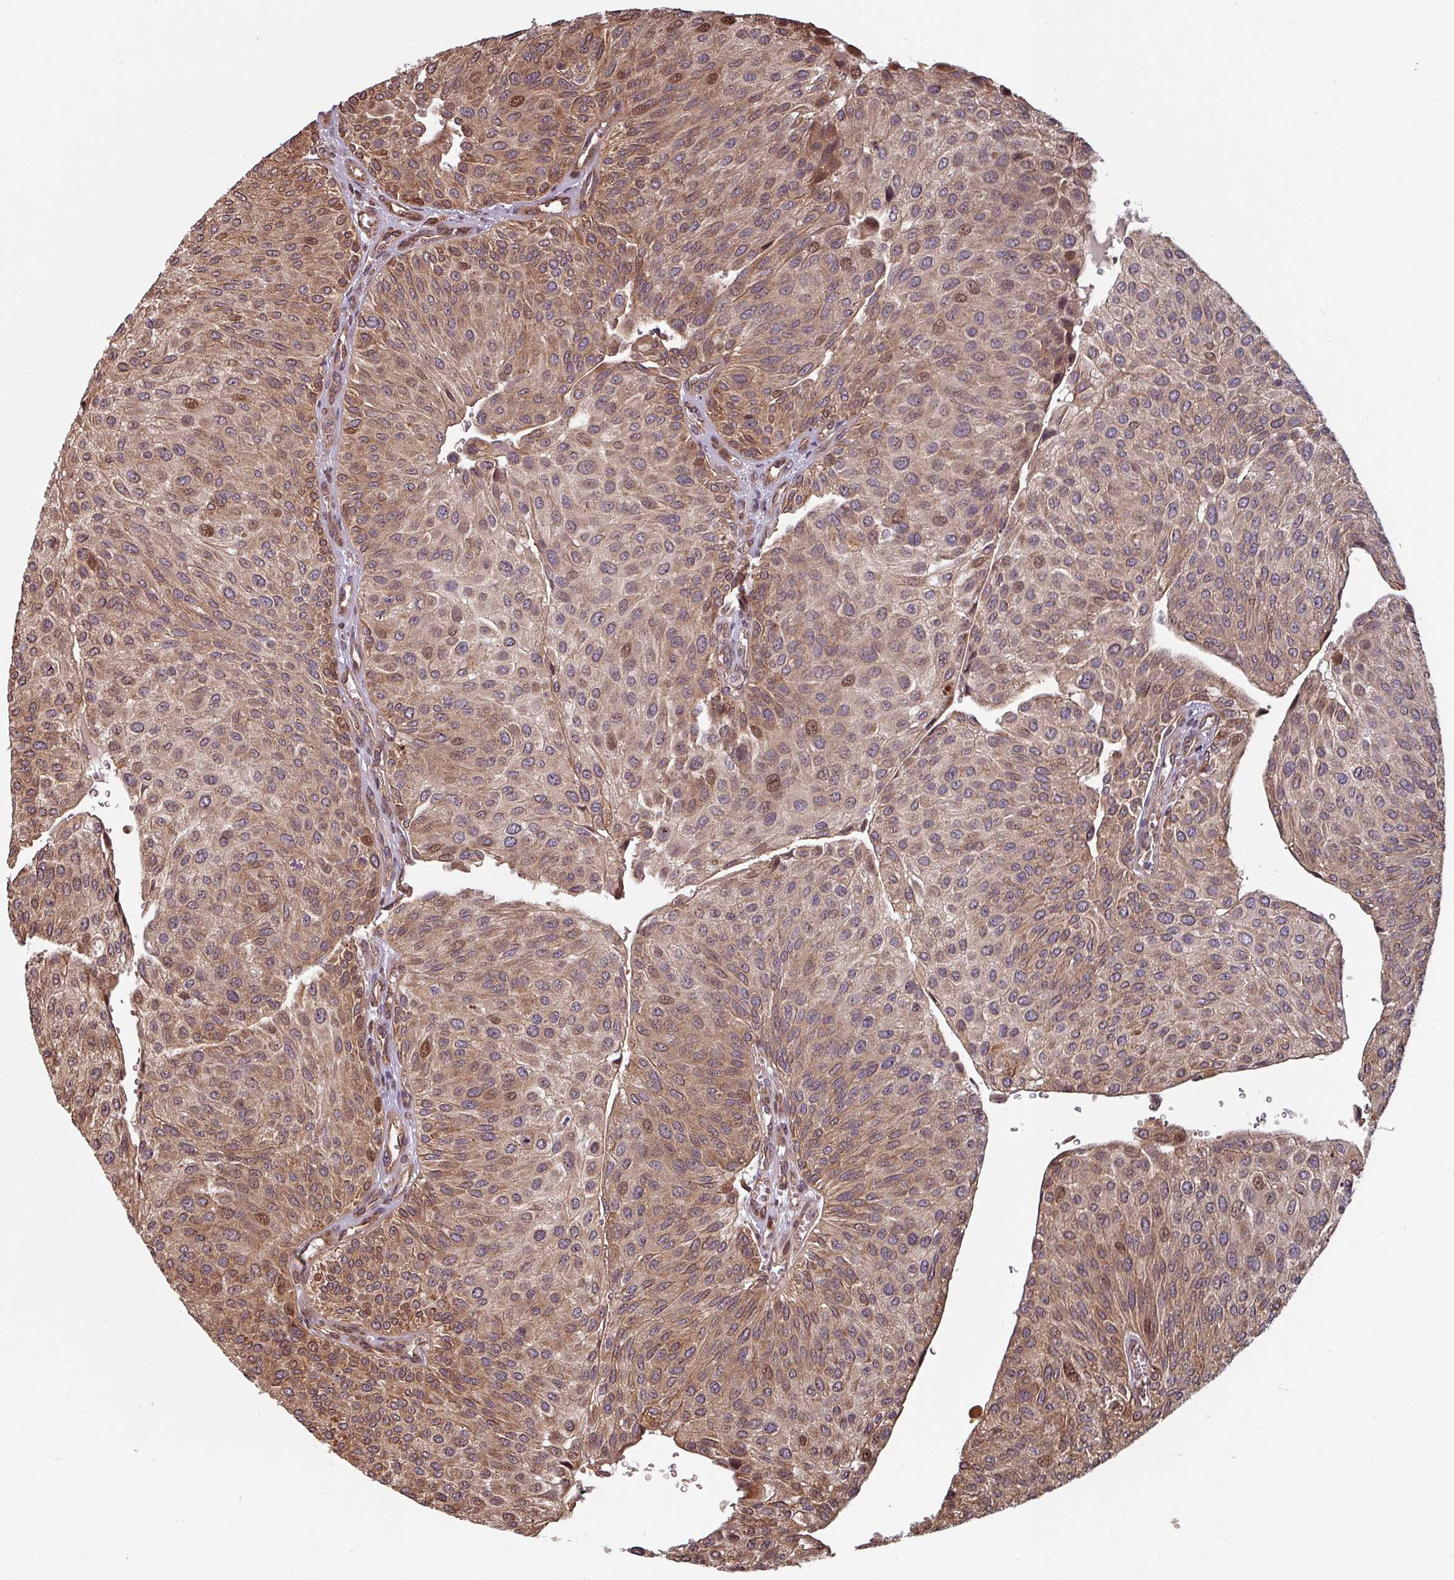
{"staining": {"intensity": "moderate", "quantity": ">75%", "location": "cytoplasmic/membranous,nuclear"}, "tissue": "urothelial cancer", "cell_type": "Tumor cells", "image_type": "cancer", "snomed": [{"axis": "morphology", "description": "Urothelial carcinoma, NOS"}, {"axis": "topography", "description": "Urinary bladder"}], "caption": "DAB (3,3'-diaminobenzidine) immunohistochemical staining of human urothelial cancer exhibits moderate cytoplasmic/membranous and nuclear protein positivity in approximately >75% of tumor cells.", "gene": "EID1", "patient": {"sex": "male", "age": 67}}